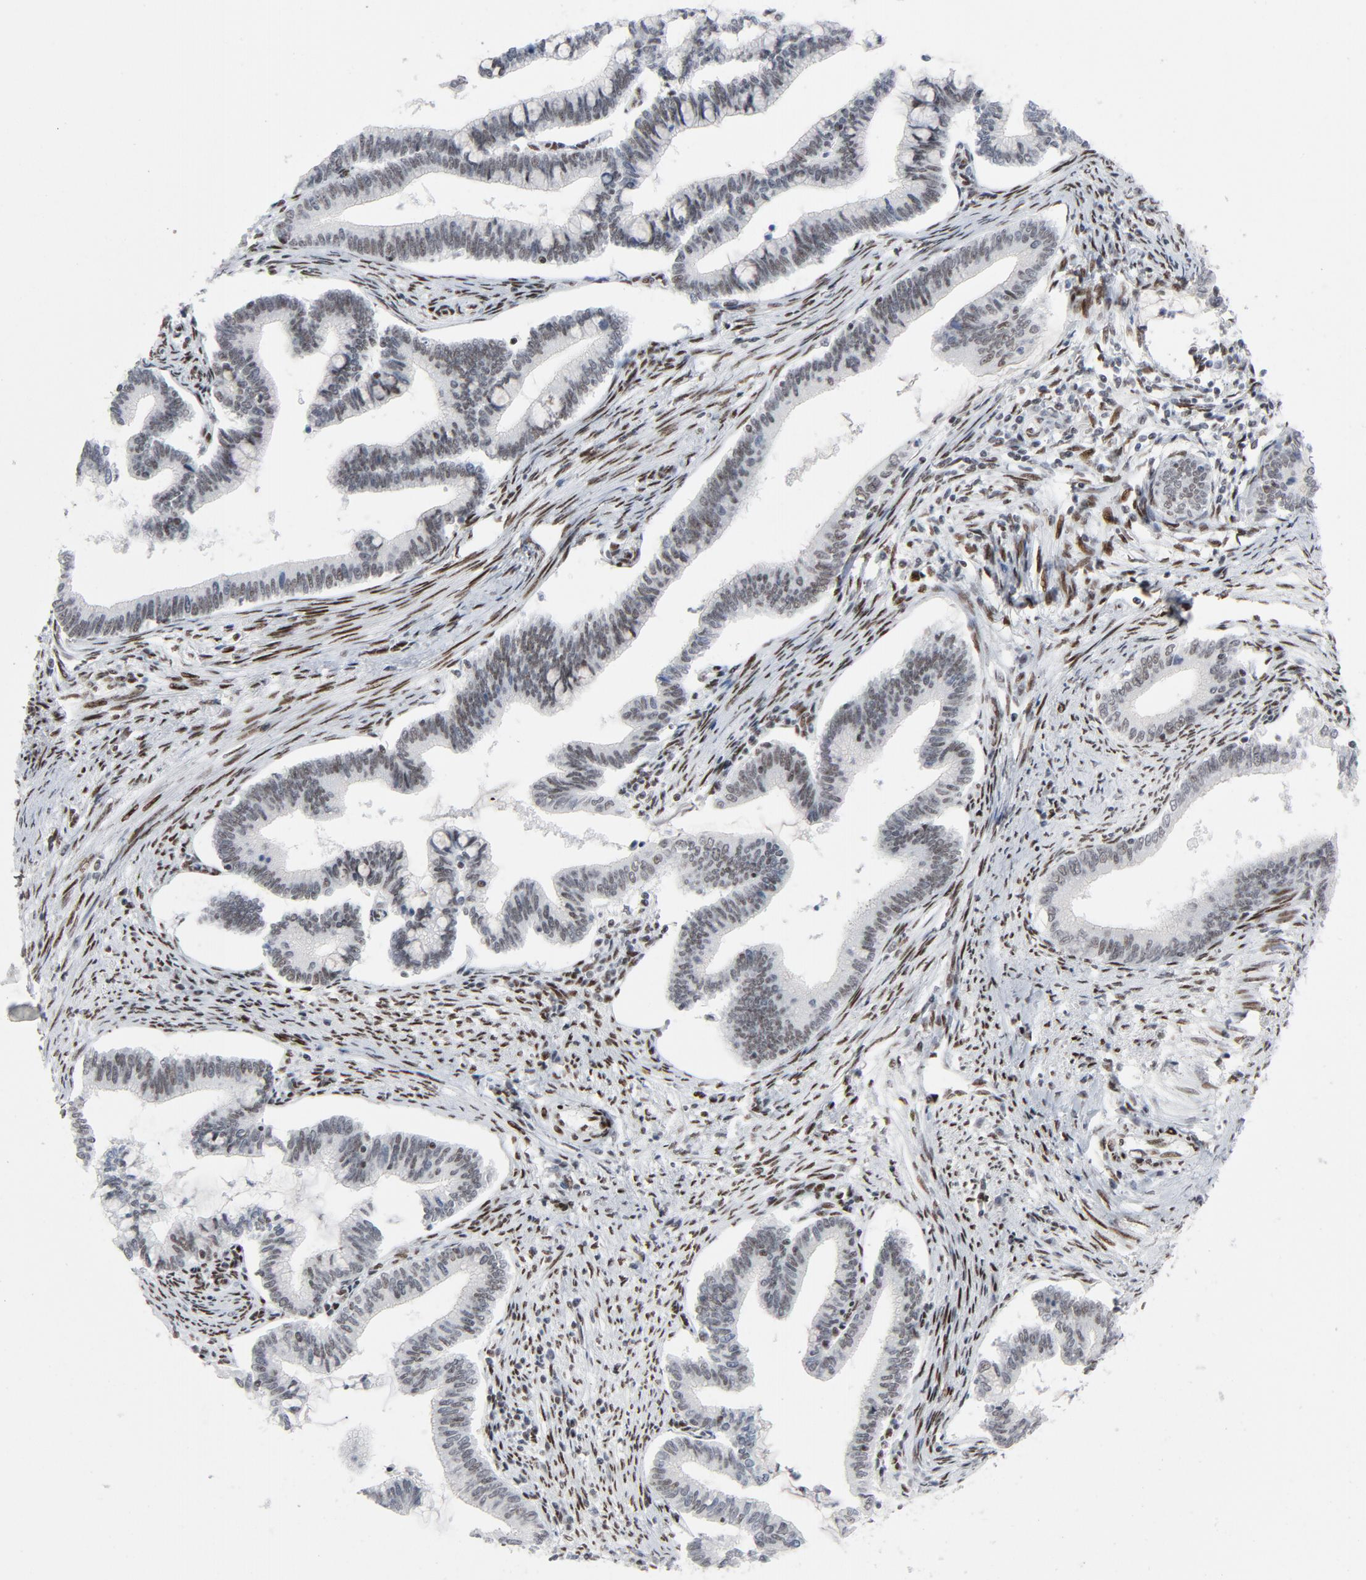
{"staining": {"intensity": "moderate", "quantity": "25%-75%", "location": "nuclear"}, "tissue": "cervical cancer", "cell_type": "Tumor cells", "image_type": "cancer", "snomed": [{"axis": "morphology", "description": "Adenocarcinoma, NOS"}, {"axis": "topography", "description": "Cervix"}], "caption": "IHC photomicrograph of cervical cancer (adenocarcinoma) stained for a protein (brown), which demonstrates medium levels of moderate nuclear positivity in approximately 25%-75% of tumor cells.", "gene": "HSF1", "patient": {"sex": "female", "age": 36}}